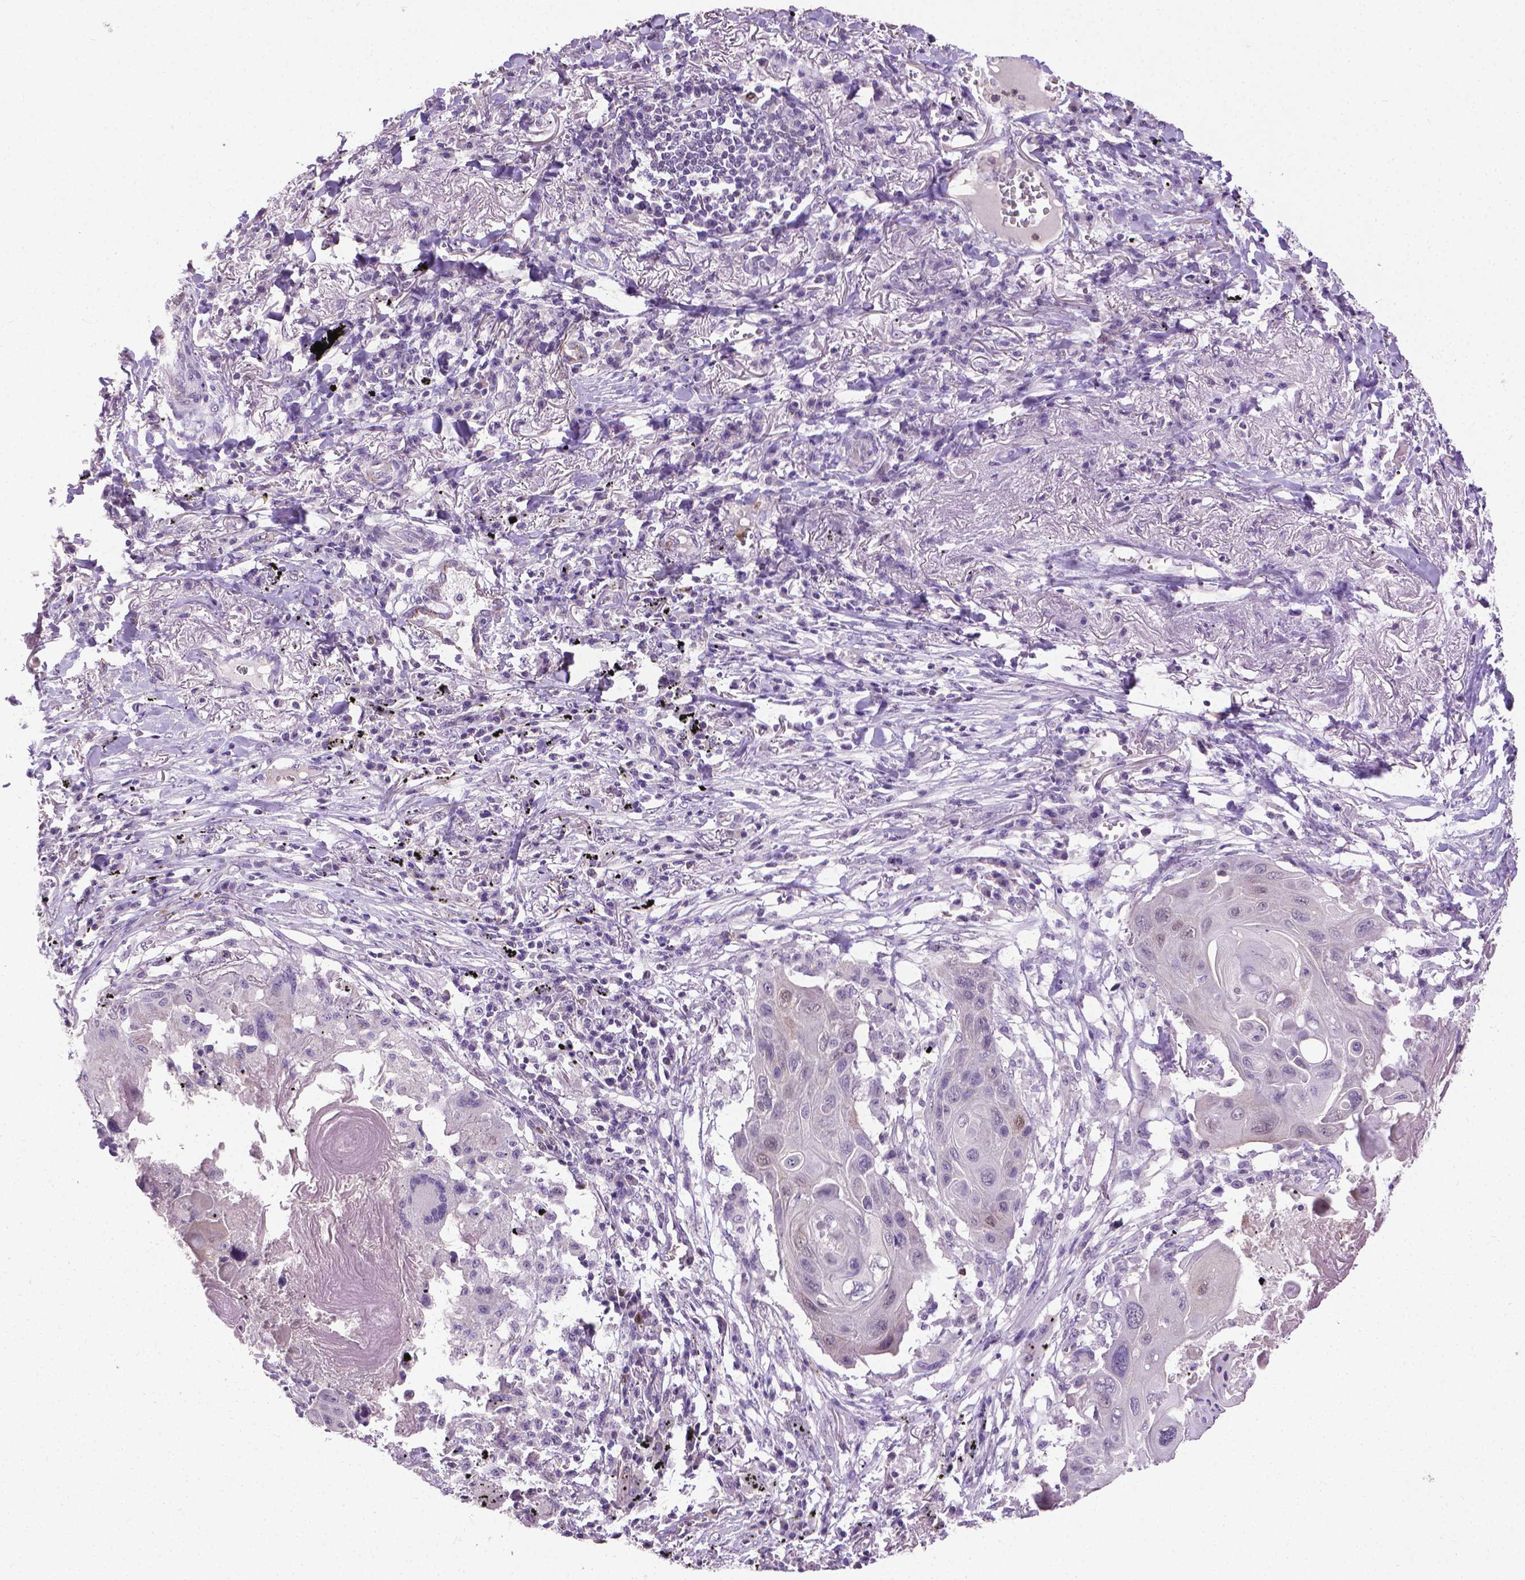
{"staining": {"intensity": "negative", "quantity": "none", "location": "none"}, "tissue": "lung cancer", "cell_type": "Tumor cells", "image_type": "cancer", "snomed": [{"axis": "morphology", "description": "Squamous cell carcinoma, NOS"}, {"axis": "topography", "description": "Lung"}], "caption": "An image of lung squamous cell carcinoma stained for a protein exhibits no brown staining in tumor cells.", "gene": "CDKN2D", "patient": {"sex": "male", "age": 78}}